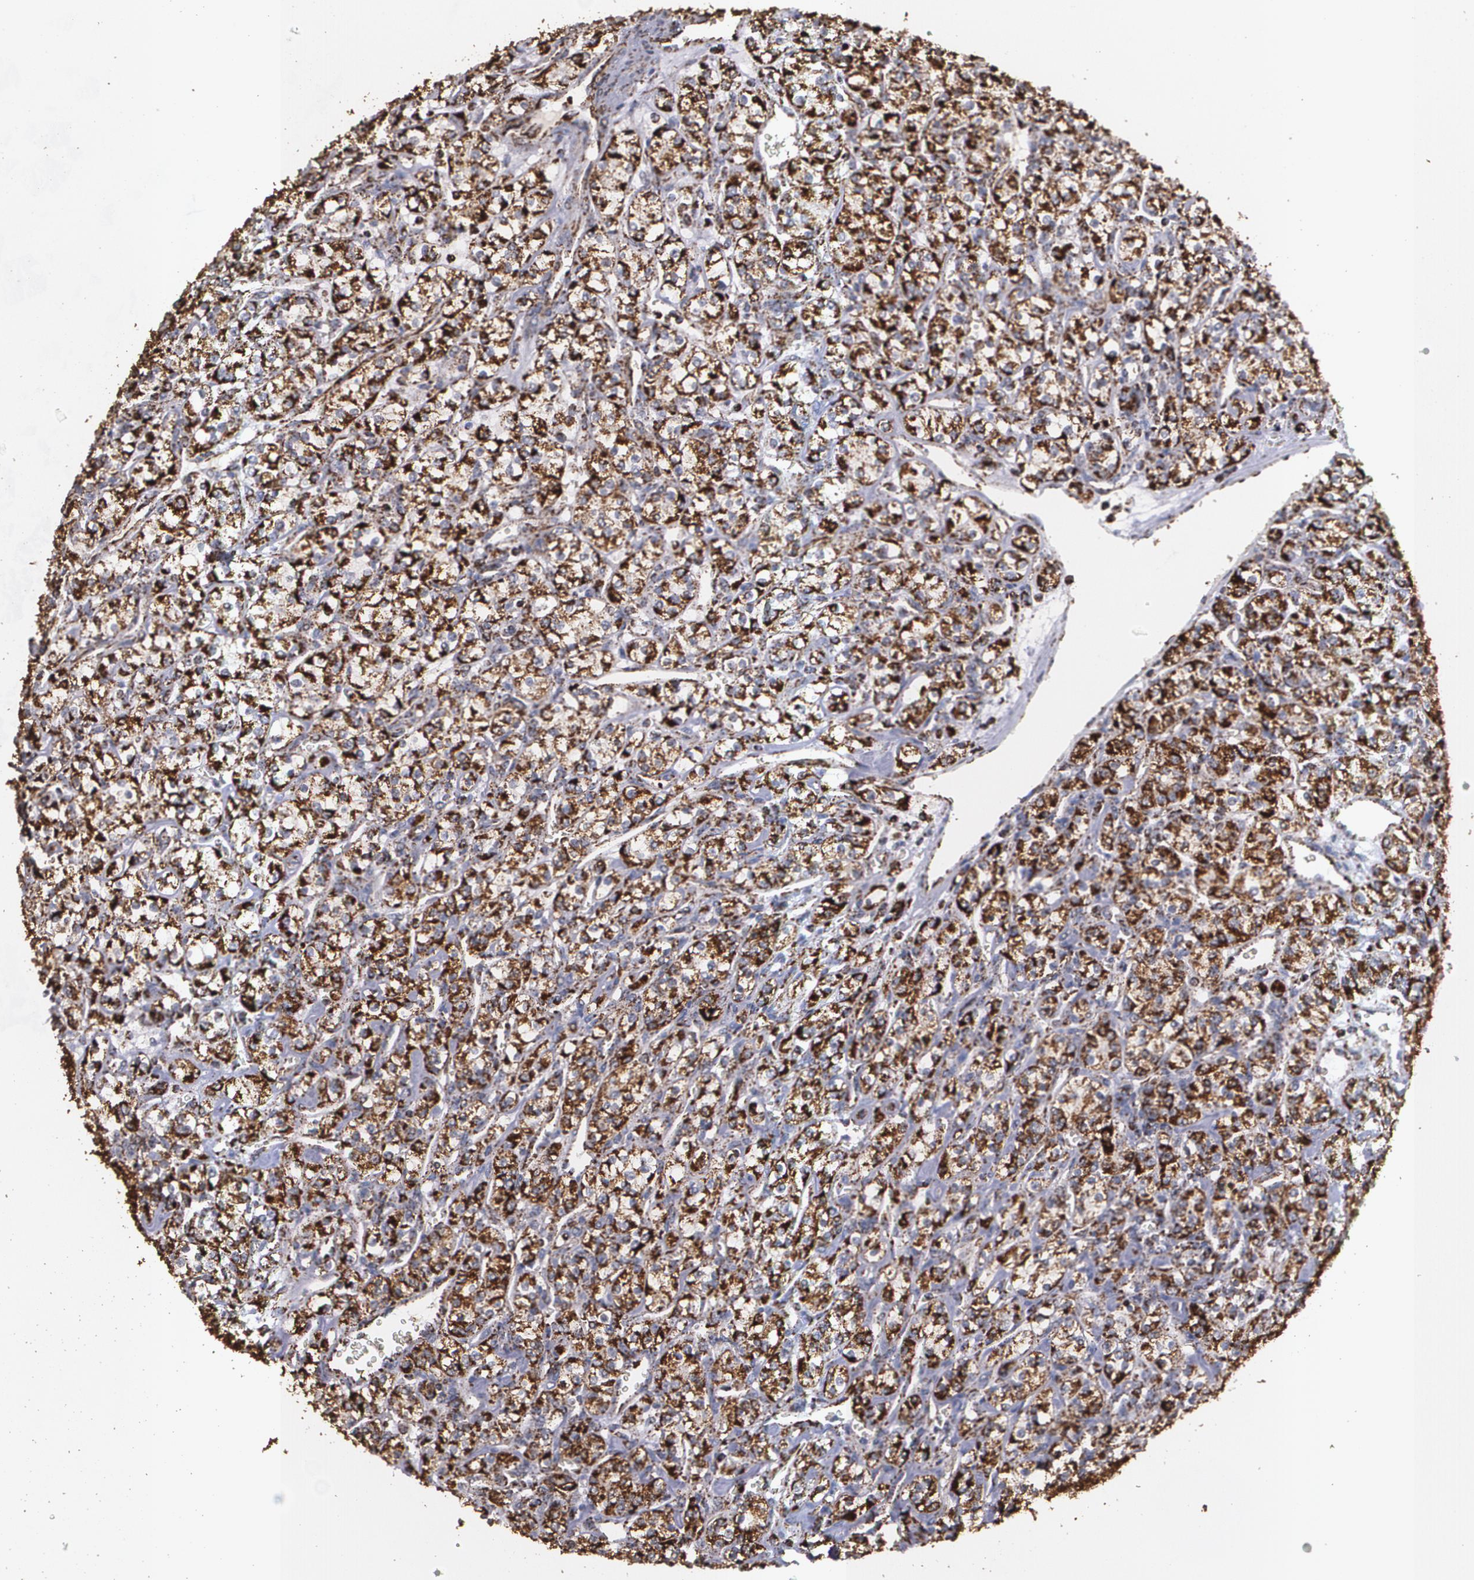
{"staining": {"intensity": "strong", "quantity": ">75%", "location": "cytoplasmic/membranous"}, "tissue": "renal cancer", "cell_type": "Tumor cells", "image_type": "cancer", "snomed": [{"axis": "morphology", "description": "Adenocarcinoma, NOS"}, {"axis": "topography", "description": "Kidney"}], "caption": "Immunohistochemical staining of adenocarcinoma (renal) displays high levels of strong cytoplasmic/membranous protein positivity in about >75% of tumor cells.", "gene": "HSPD1", "patient": {"sex": "male", "age": 77}}